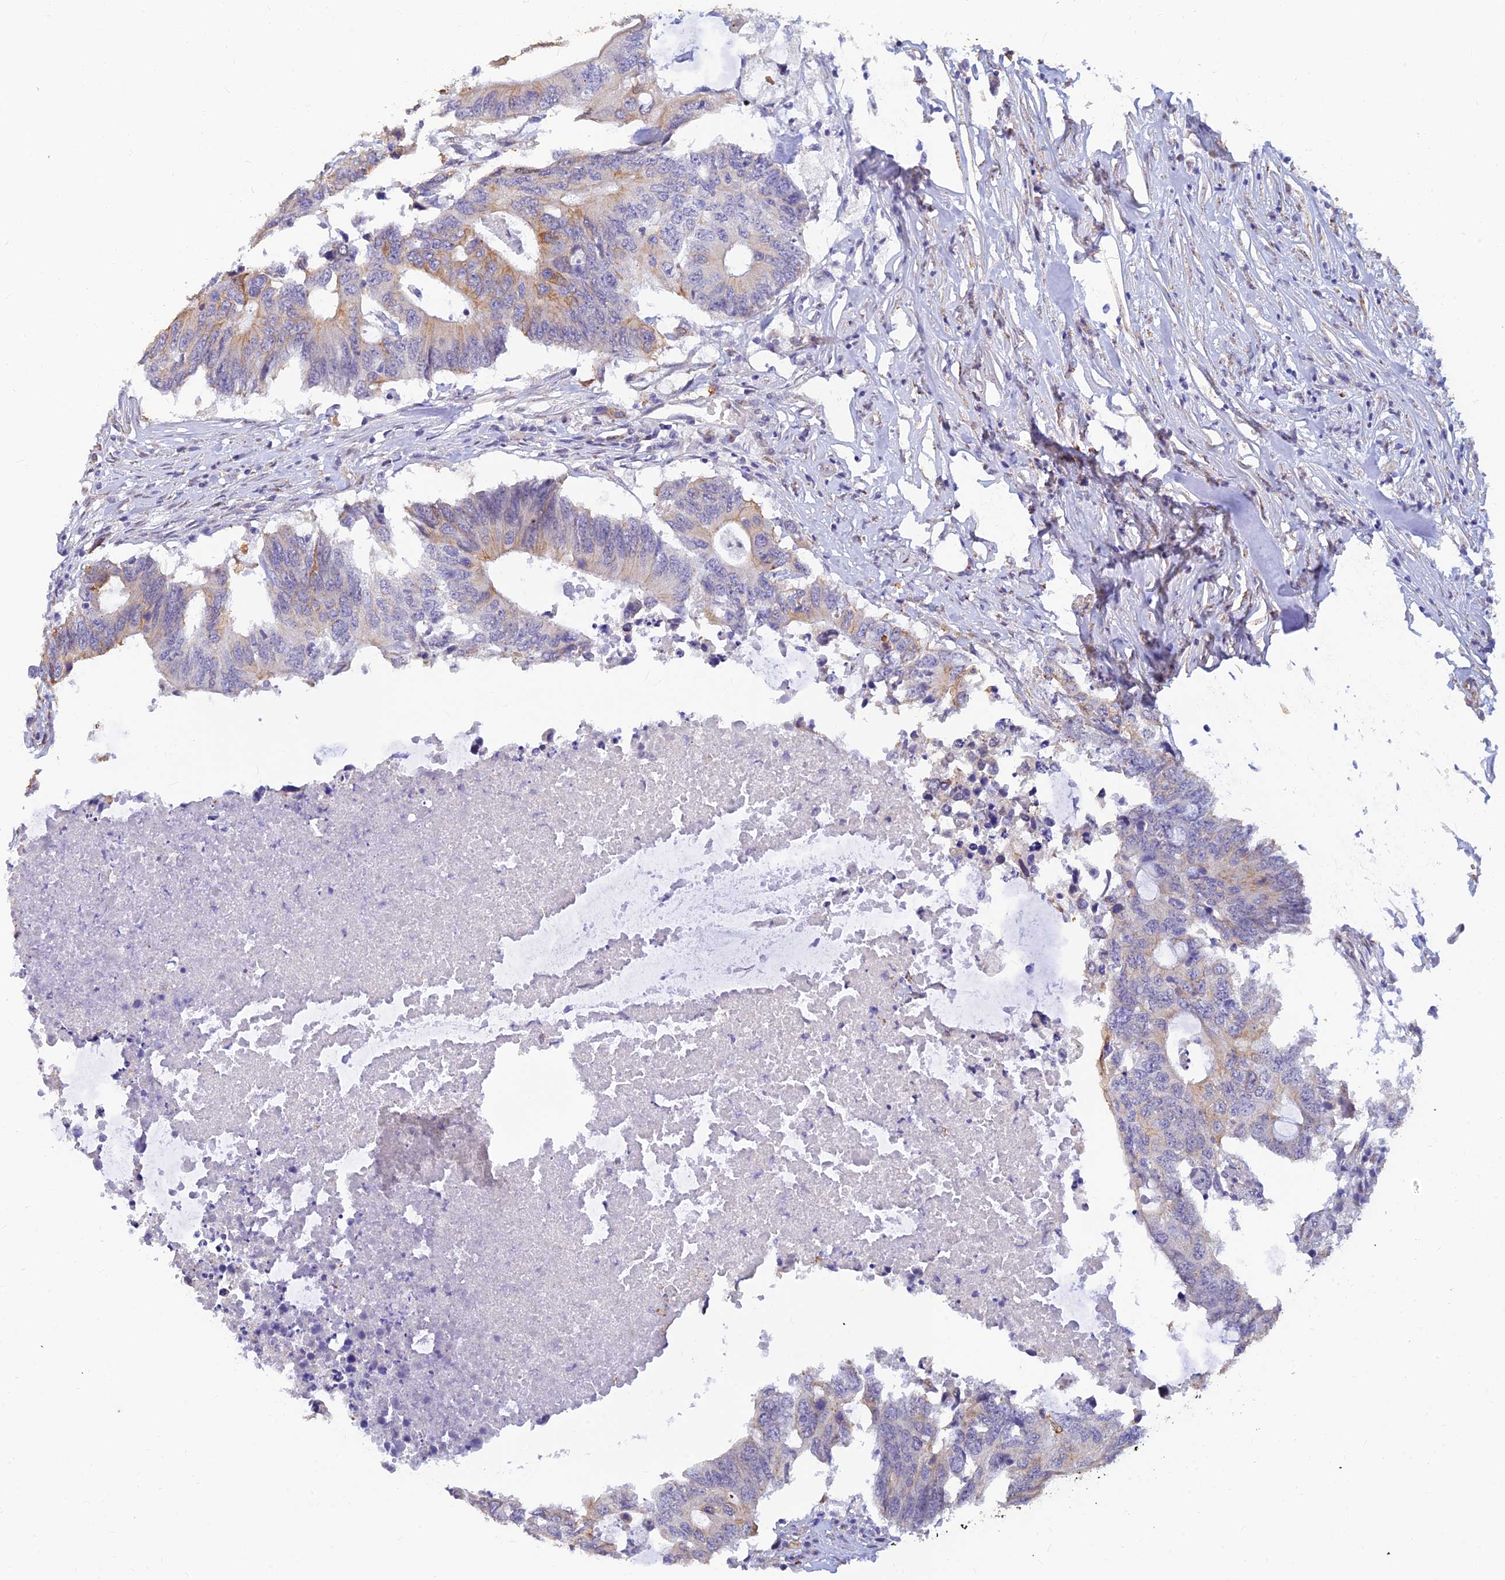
{"staining": {"intensity": "moderate", "quantity": "<25%", "location": "cytoplasmic/membranous"}, "tissue": "colorectal cancer", "cell_type": "Tumor cells", "image_type": "cancer", "snomed": [{"axis": "morphology", "description": "Adenocarcinoma, NOS"}, {"axis": "topography", "description": "Colon"}], "caption": "A micrograph showing moderate cytoplasmic/membranous positivity in approximately <25% of tumor cells in colorectal cancer (adenocarcinoma), as visualized by brown immunohistochemical staining.", "gene": "ALDH1L2", "patient": {"sex": "male", "age": 71}}